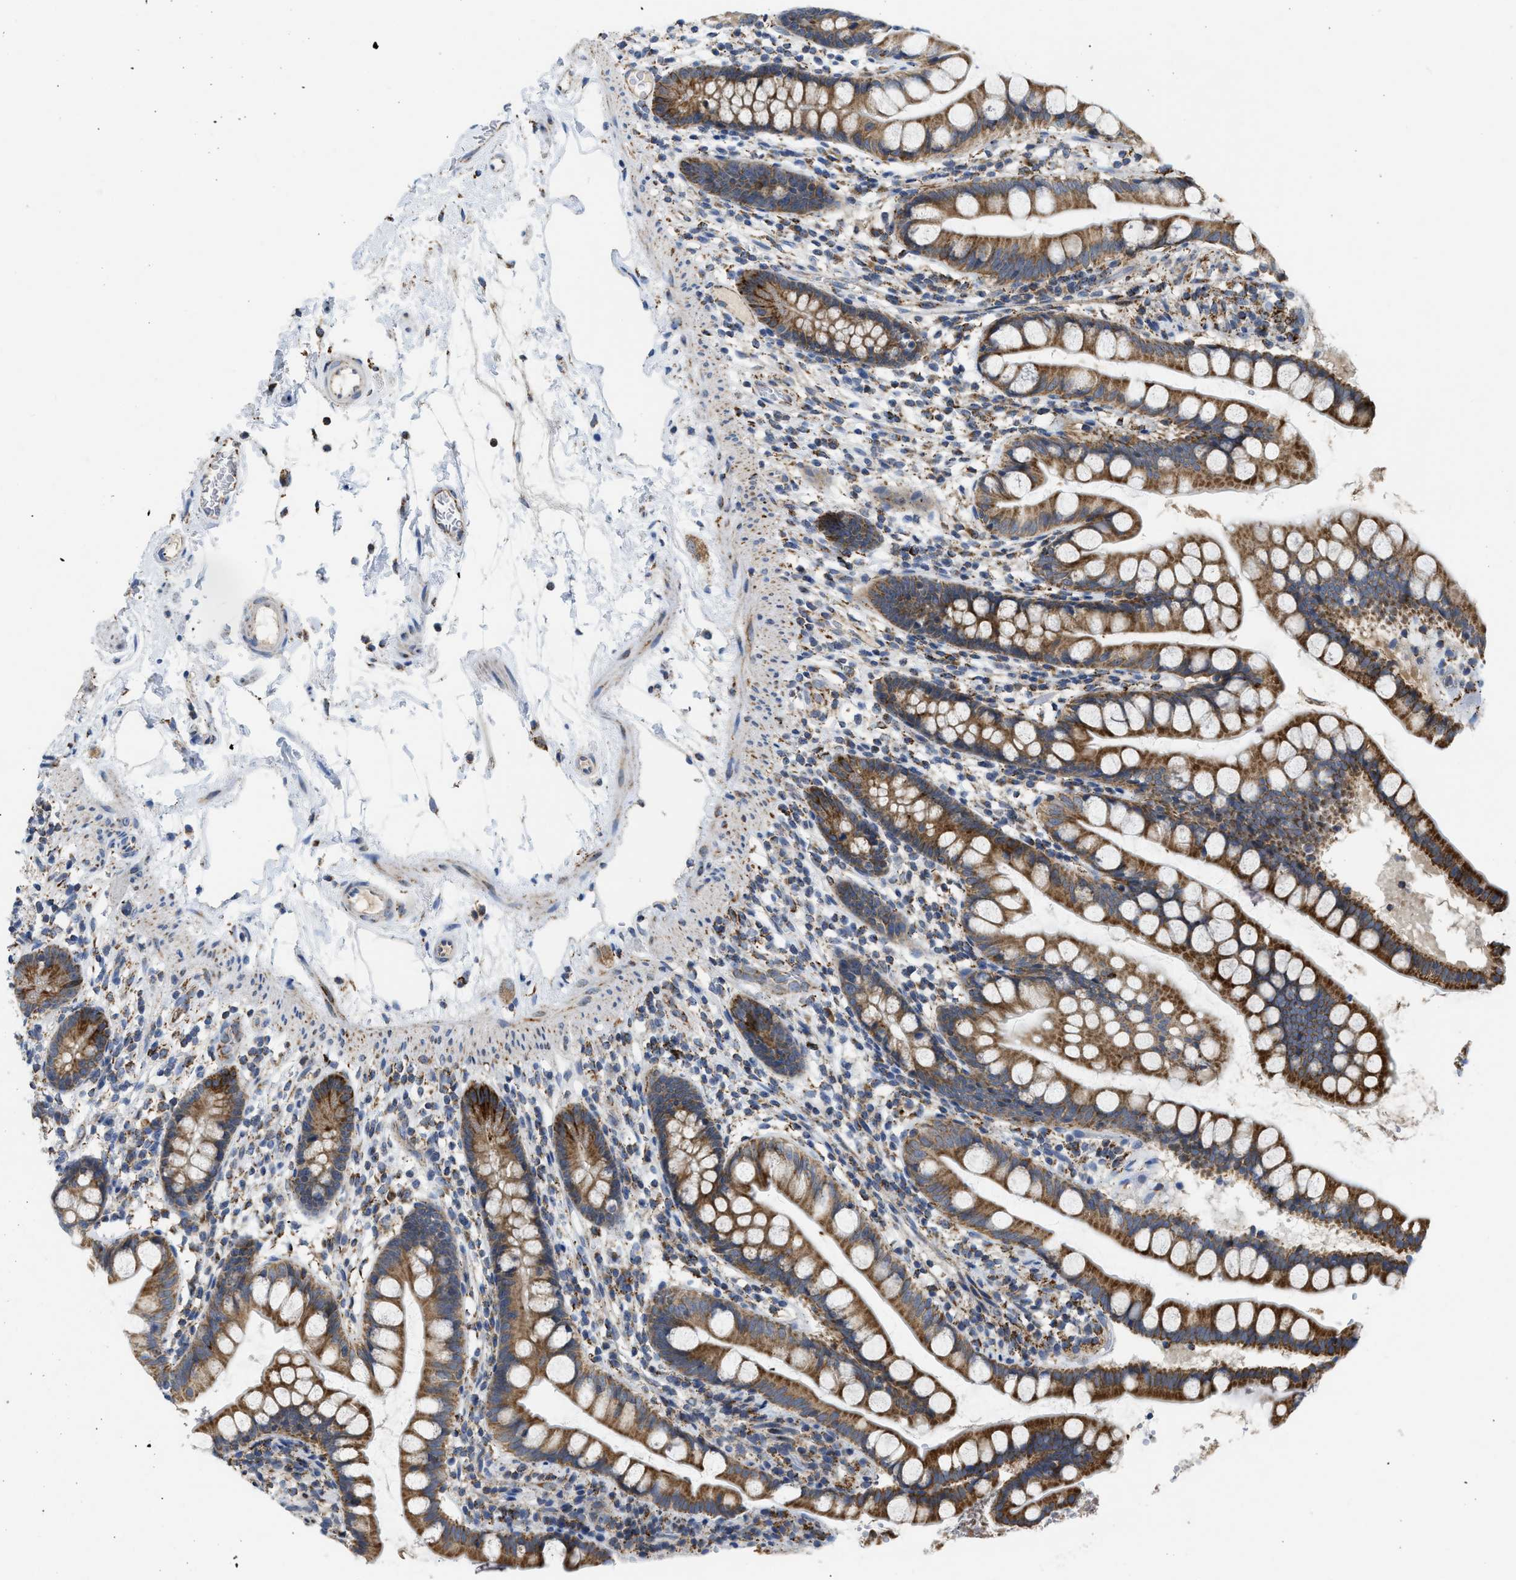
{"staining": {"intensity": "moderate", "quantity": "25%-75%", "location": "cytoplasmic/membranous"}, "tissue": "small intestine", "cell_type": "Glandular cells", "image_type": "normal", "snomed": [{"axis": "morphology", "description": "Normal tissue, NOS"}, {"axis": "topography", "description": "Small intestine"}], "caption": "Small intestine stained with DAB IHC demonstrates medium levels of moderate cytoplasmic/membranous positivity in approximately 25%-75% of glandular cells.", "gene": "GATD3", "patient": {"sex": "female", "age": 84}}